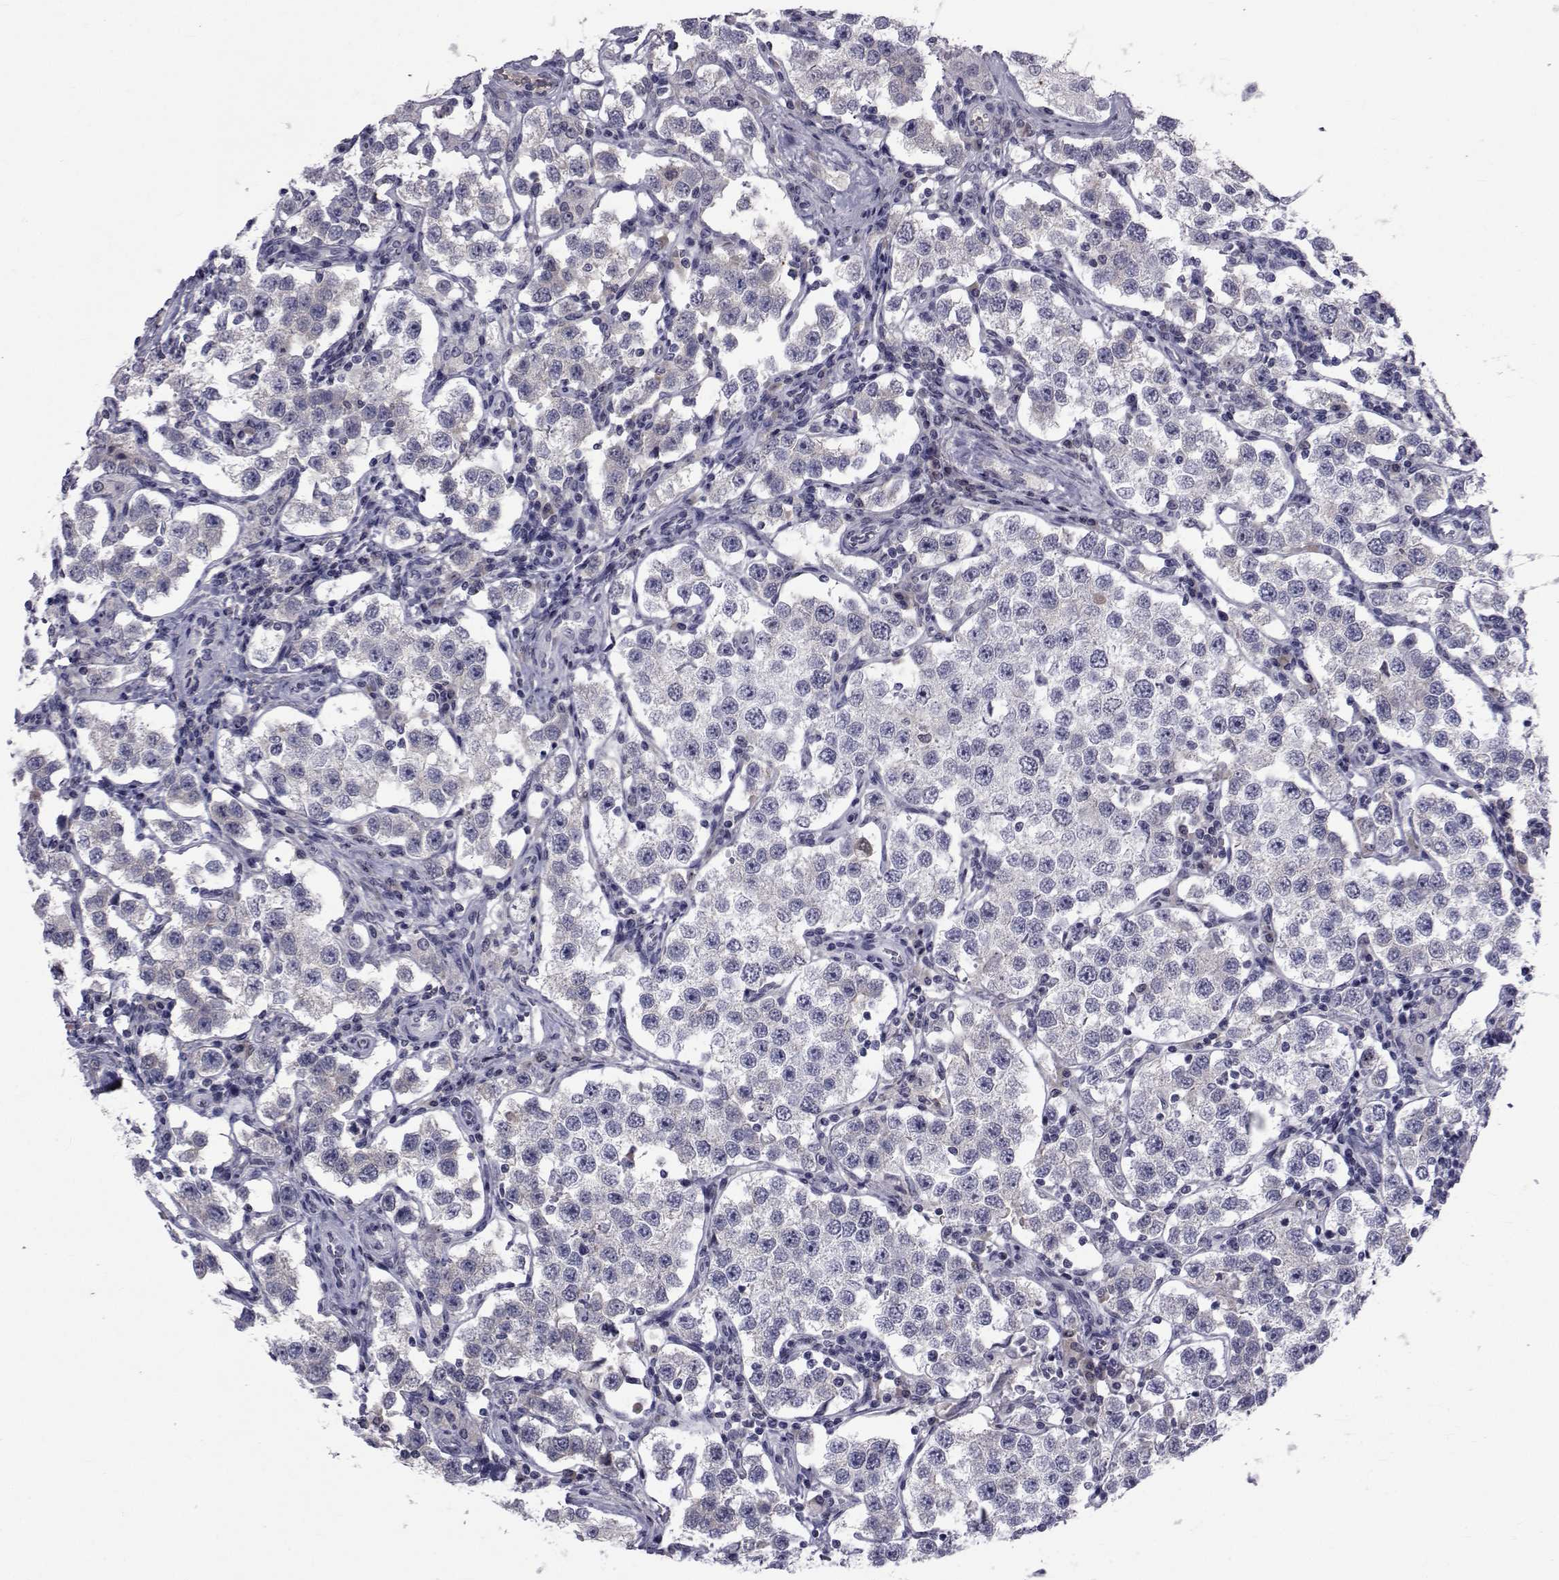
{"staining": {"intensity": "negative", "quantity": "none", "location": "none"}, "tissue": "testis cancer", "cell_type": "Tumor cells", "image_type": "cancer", "snomed": [{"axis": "morphology", "description": "Seminoma, NOS"}, {"axis": "topography", "description": "Testis"}], "caption": "The image exhibits no significant positivity in tumor cells of testis seminoma.", "gene": "PAX2", "patient": {"sex": "male", "age": 37}}